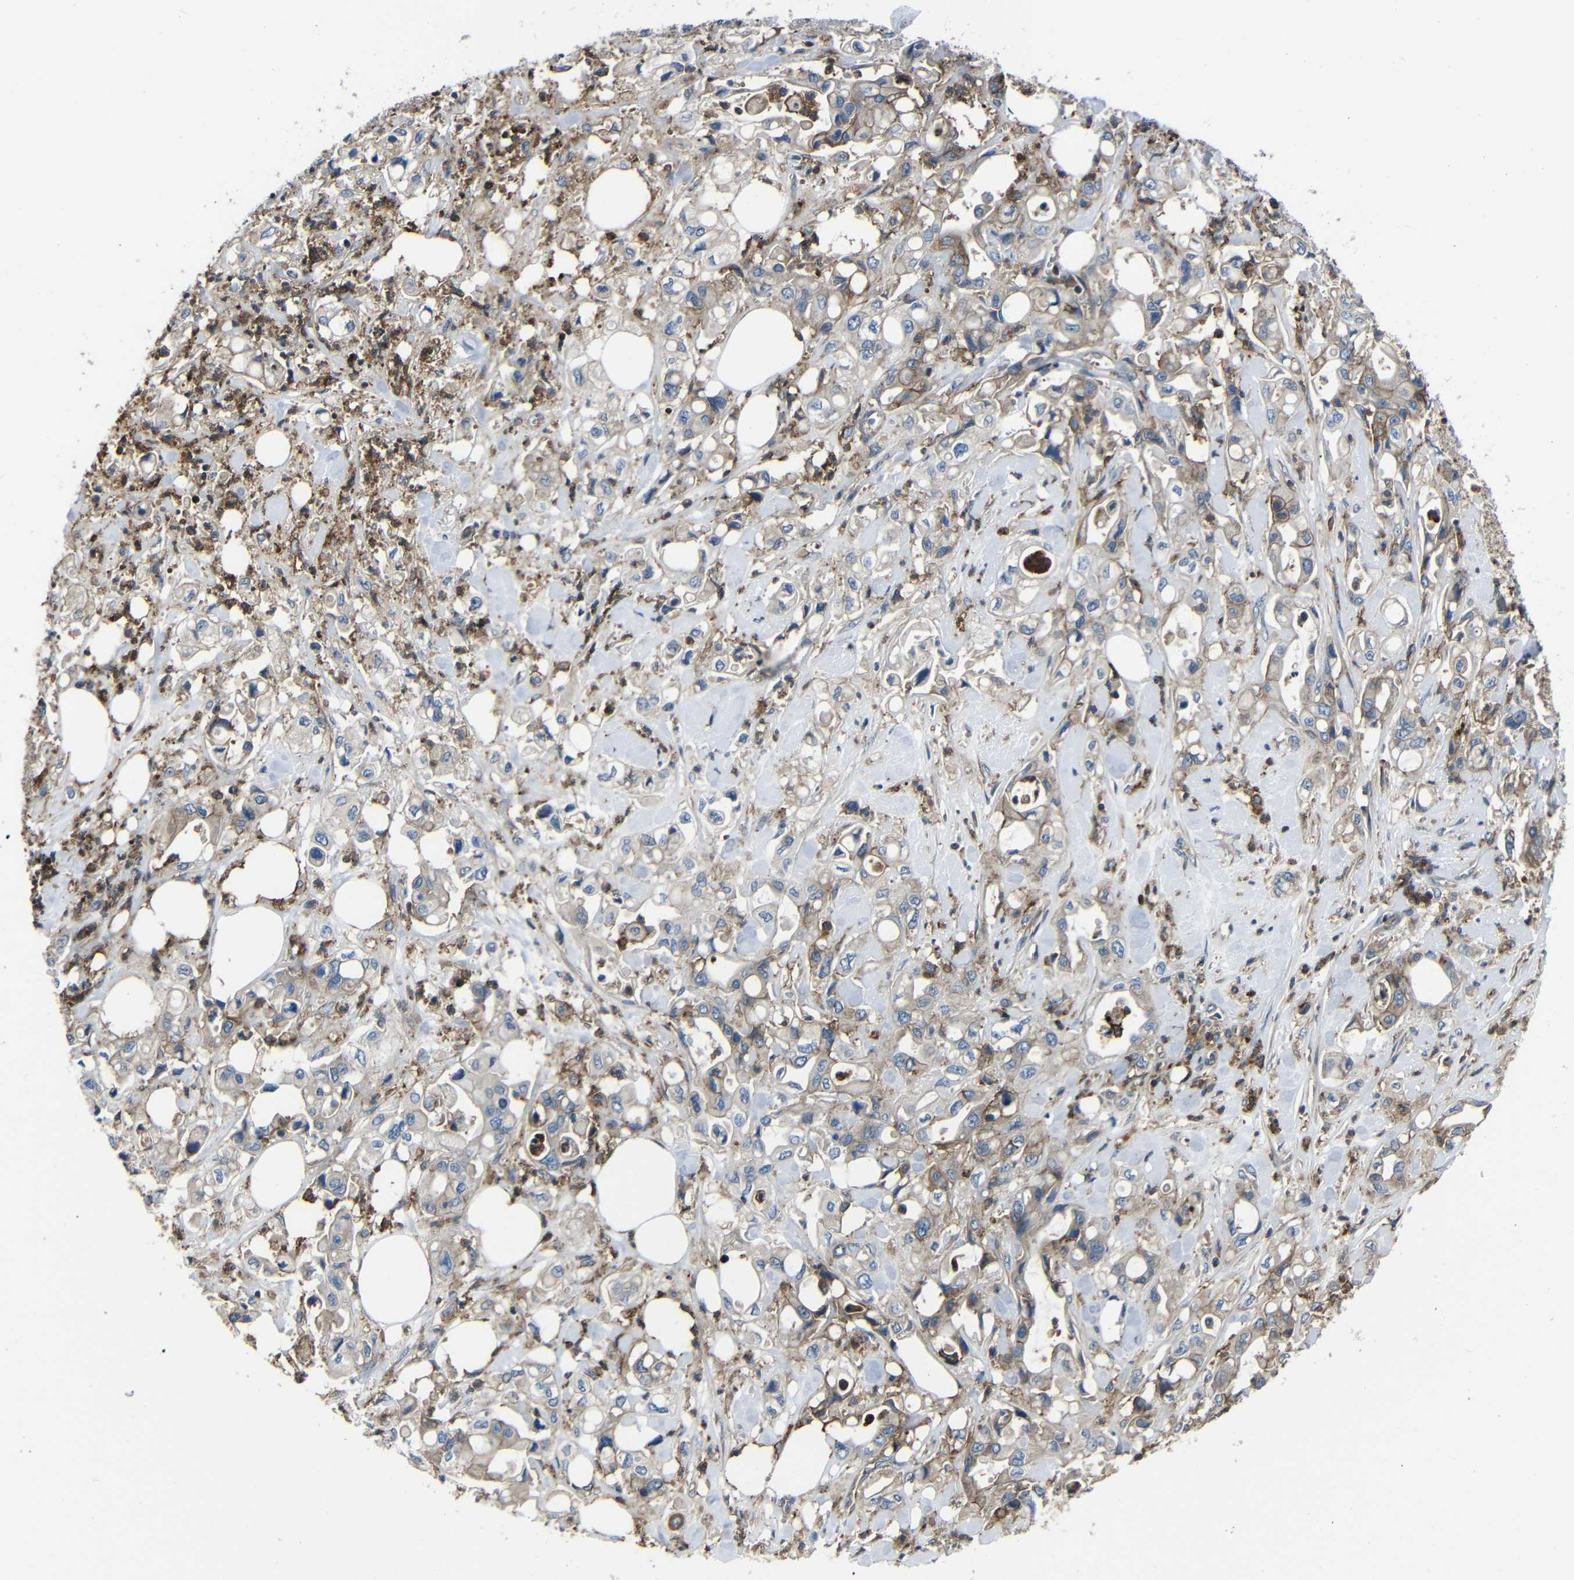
{"staining": {"intensity": "weak", "quantity": "25%-75%", "location": "cytoplasmic/membranous"}, "tissue": "pancreatic cancer", "cell_type": "Tumor cells", "image_type": "cancer", "snomed": [{"axis": "morphology", "description": "Adenocarcinoma, NOS"}, {"axis": "topography", "description": "Pancreas"}], "caption": "Immunohistochemical staining of human adenocarcinoma (pancreatic) demonstrates low levels of weak cytoplasmic/membranous positivity in approximately 25%-75% of tumor cells.", "gene": "ADGRE5", "patient": {"sex": "male", "age": 70}}